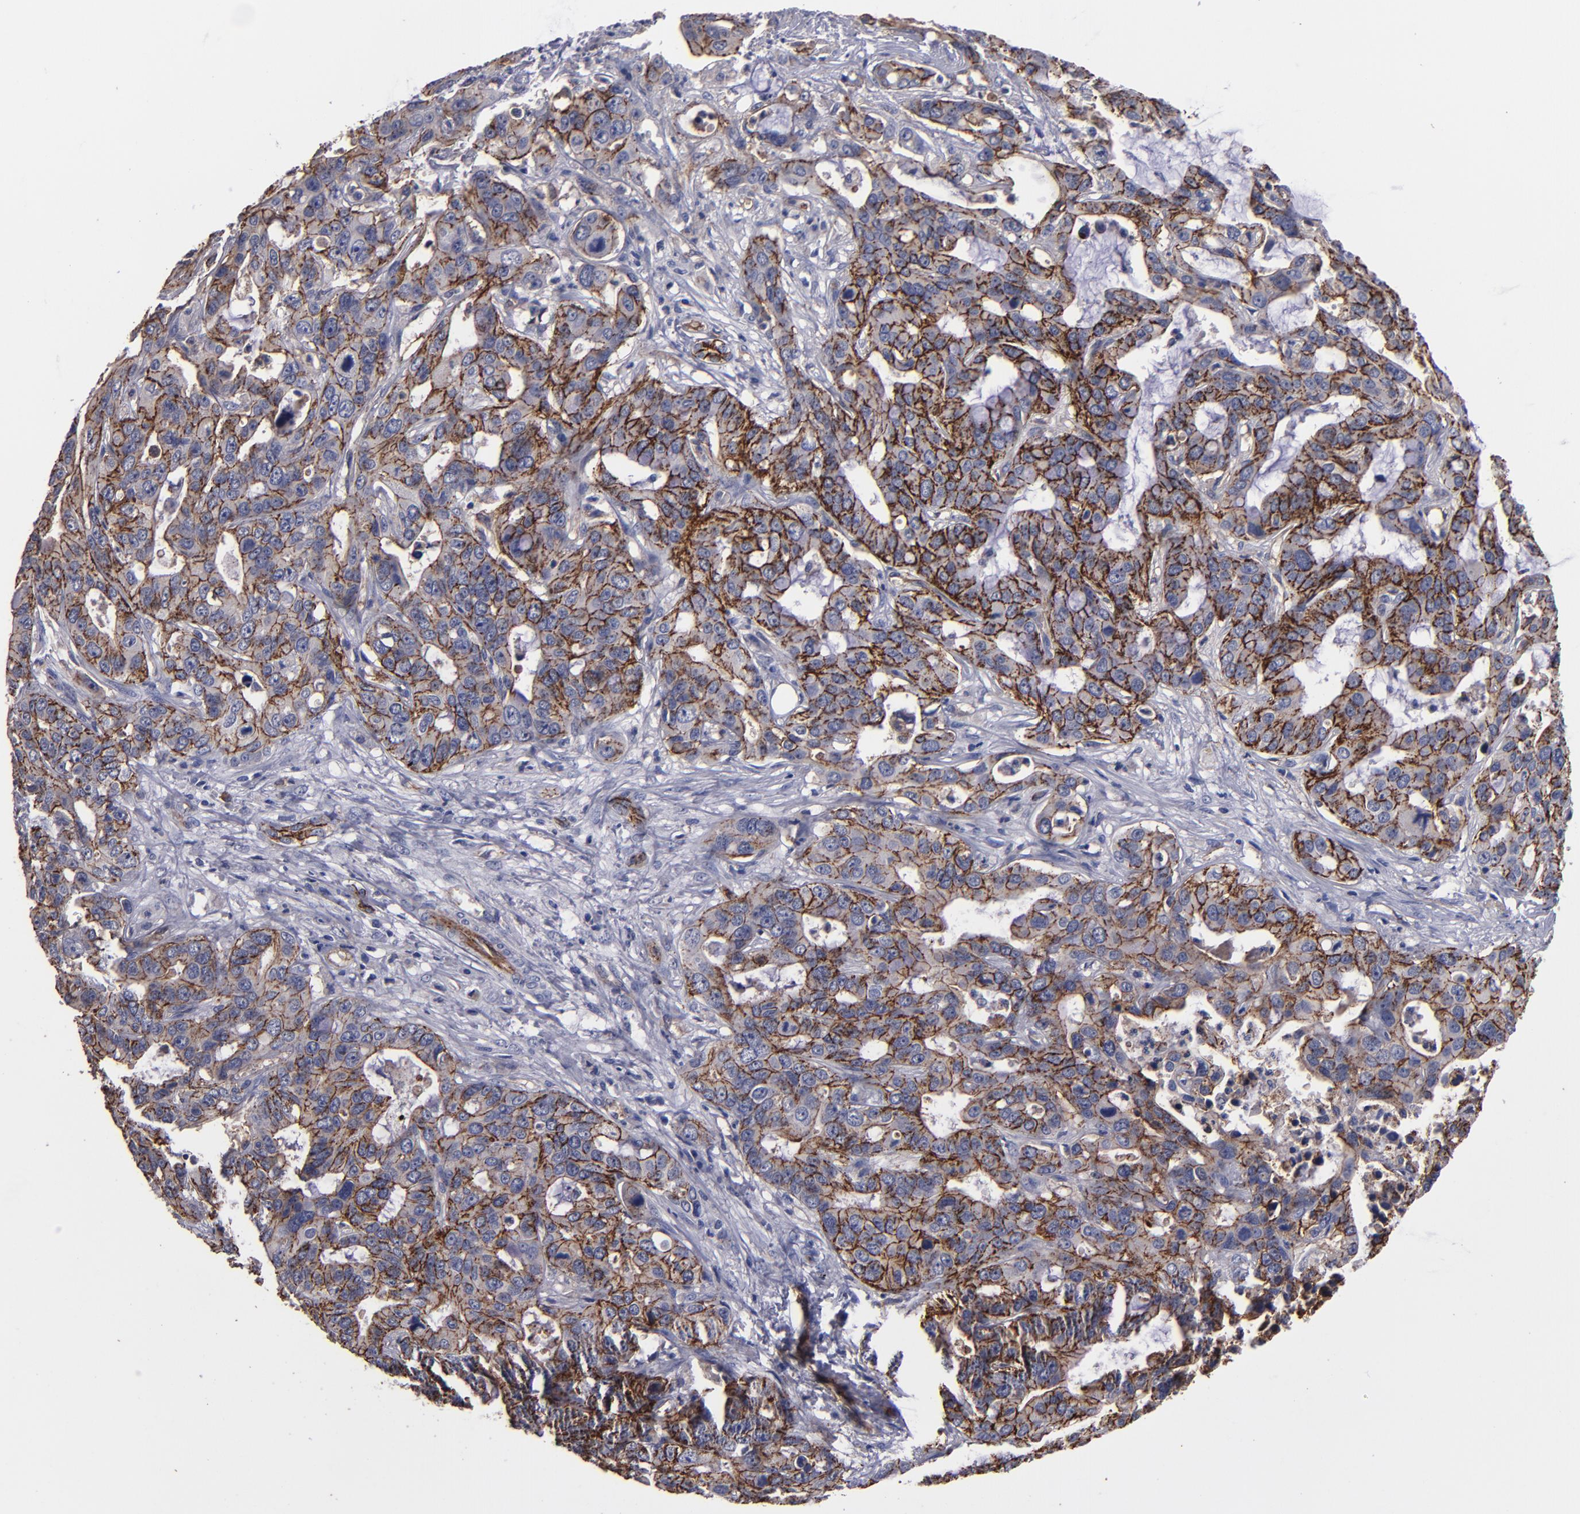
{"staining": {"intensity": "moderate", "quantity": ">75%", "location": "cytoplasmic/membranous"}, "tissue": "liver cancer", "cell_type": "Tumor cells", "image_type": "cancer", "snomed": [{"axis": "morphology", "description": "Cholangiocarcinoma"}, {"axis": "topography", "description": "Liver"}], "caption": "Immunohistochemical staining of human liver cancer shows moderate cytoplasmic/membranous protein expression in approximately >75% of tumor cells.", "gene": "CLDN5", "patient": {"sex": "female", "age": 65}}